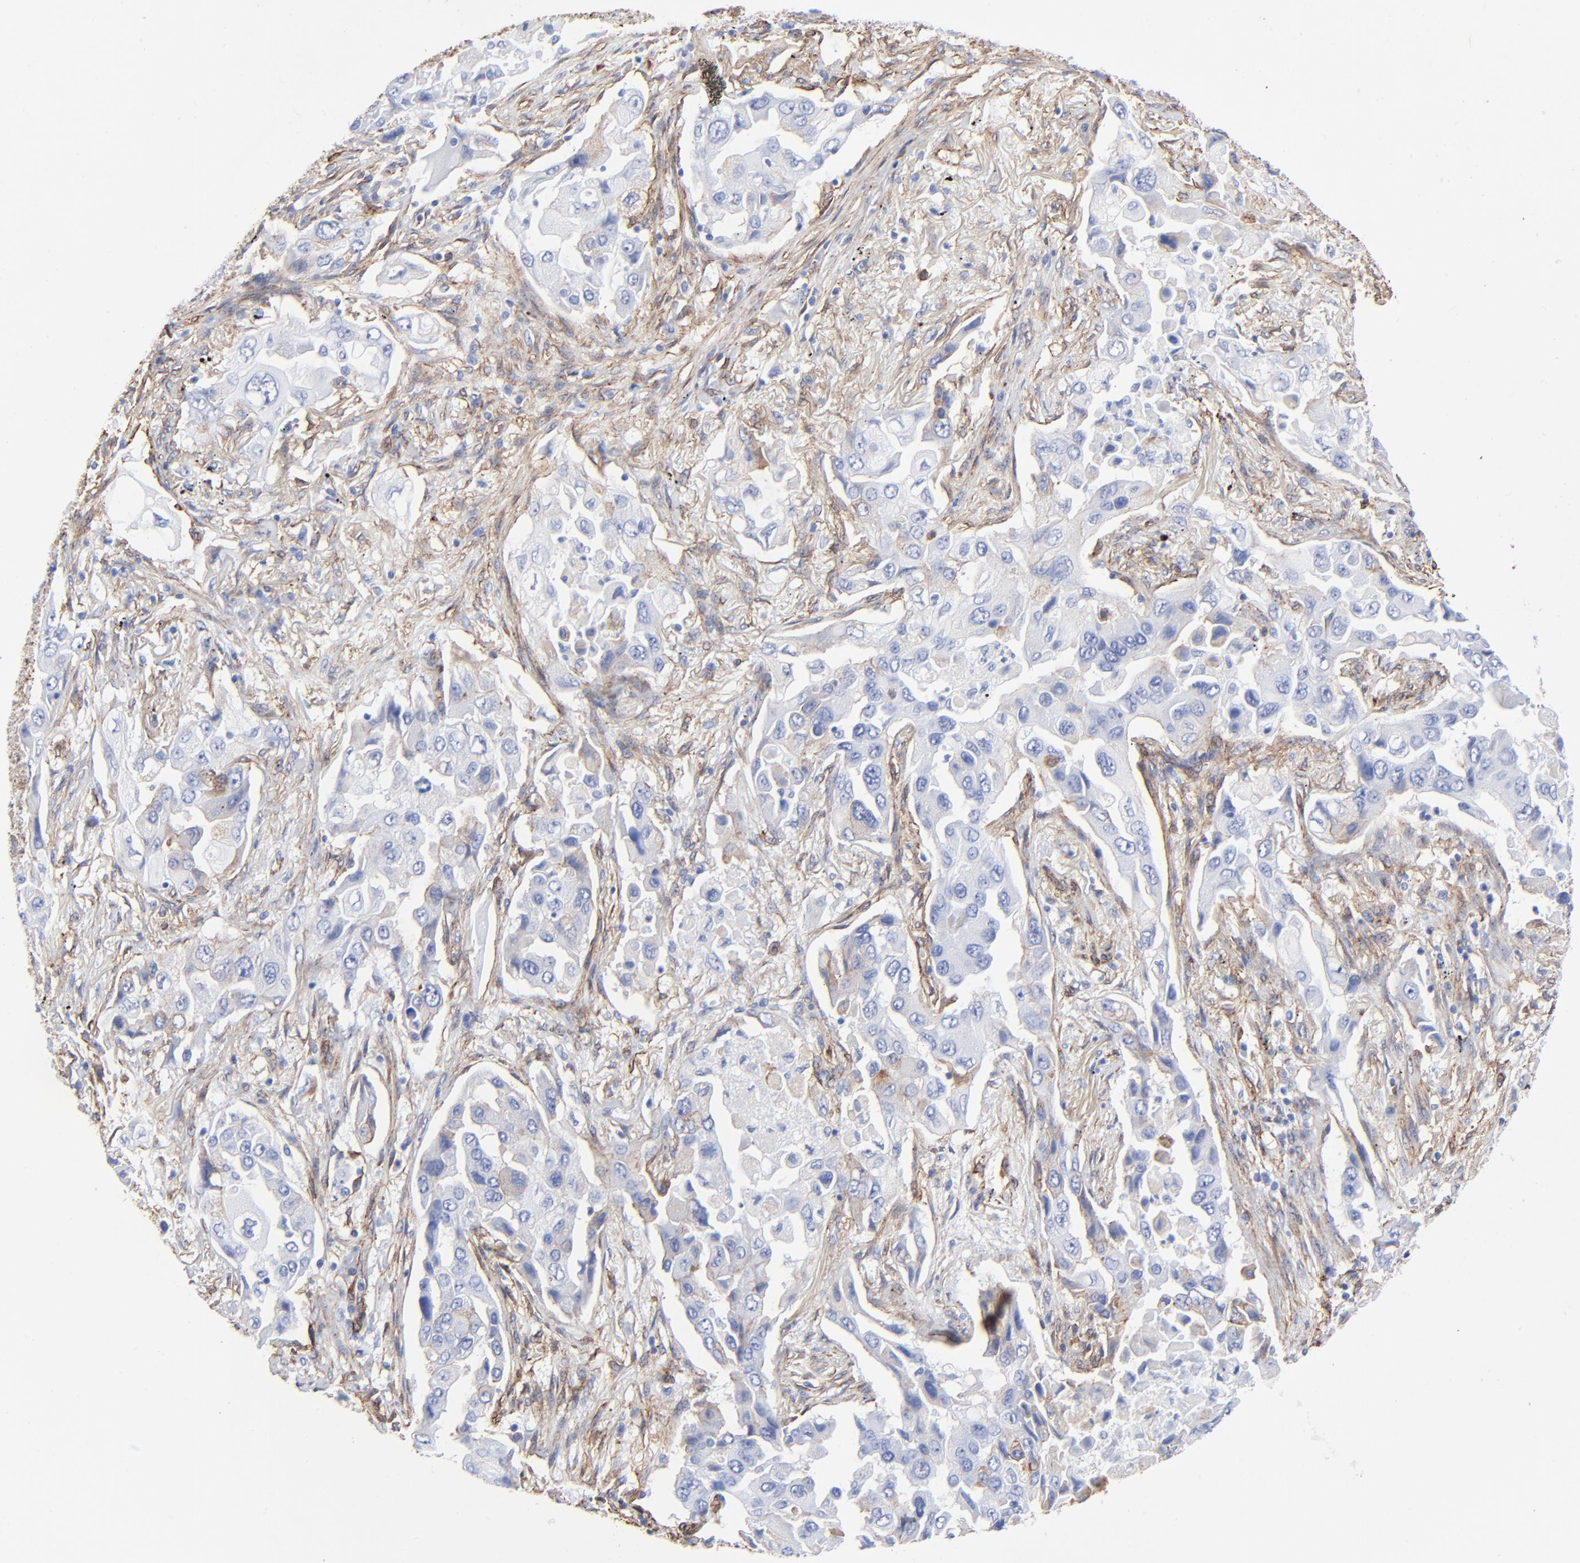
{"staining": {"intensity": "negative", "quantity": "none", "location": "none"}, "tissue": "lung cancer", "cell_type": "Tumor cells", "image_type": "cancer", "snomed": [{"axis": "morphology", "description": "Adenocarcinoma, NOS"}, {"axis": "topography", "description": "Lung"}], "caption": "Tumor cells are negative for brown protein staining in lung cancer (adenocarcinoma).", "gene": "CAV1", "patient": {"sex": "female", "age": 65}}